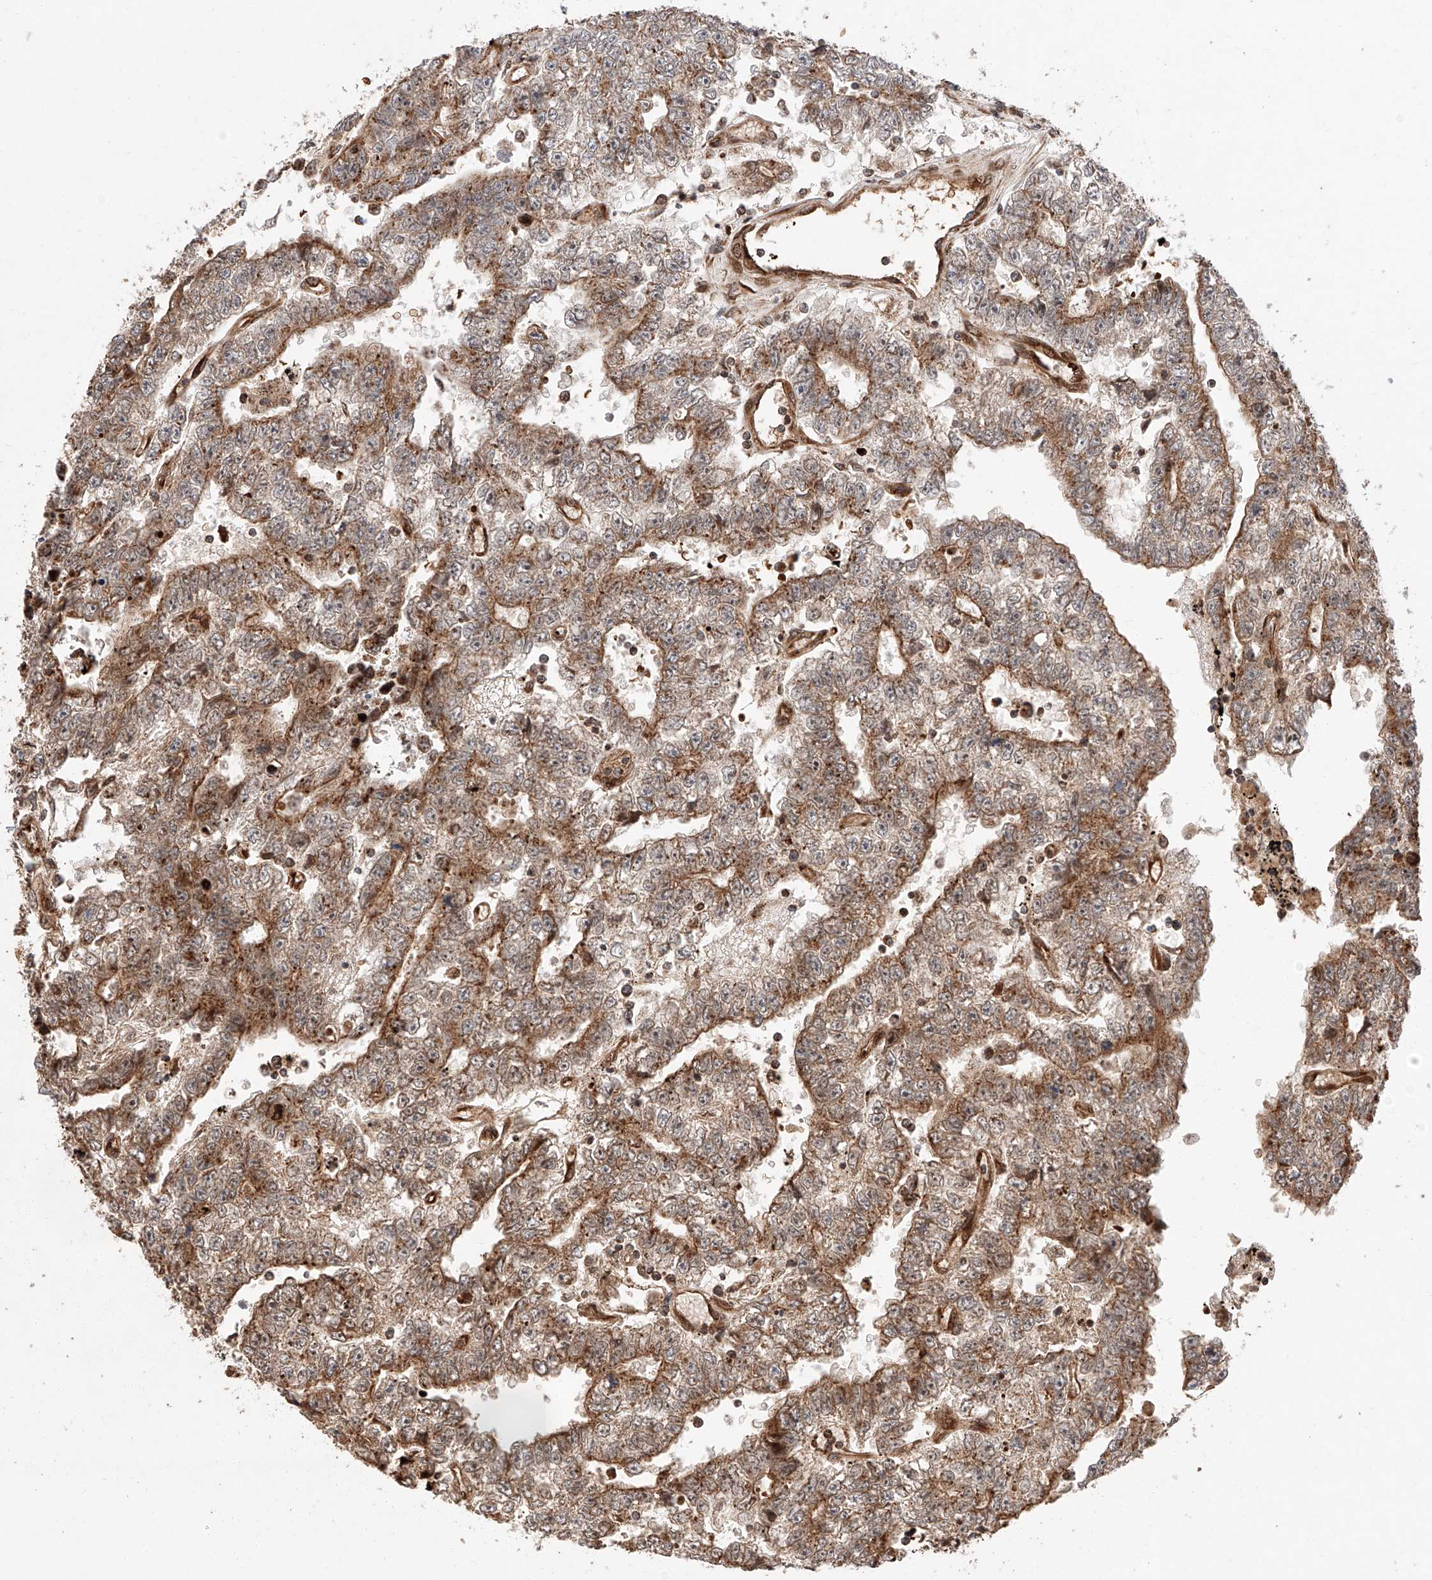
{"staining": {"intensity": "moderate", "quantity": ">75%", "location": "cytoplasmic/membranous"}, "tissue": "testis cancer", "cell_type": "Tumor cells", "image_type": "cancer", "snomed": [{"axis": "morphology", "description": "Carcinoma, Embryonal, NOS"}, {"axis": "topography", "description": "Testis"}], "caption": "DAB (3,3'-diaminobenzidine) immunohistochemical staining of human testis embryonal carcinoma reveals moderate cytoplasmic/membranous protein expression in approximately >75% of tumor cells.", "gene": "THTPA", "patient": {"sex": "male", "age": 25}}